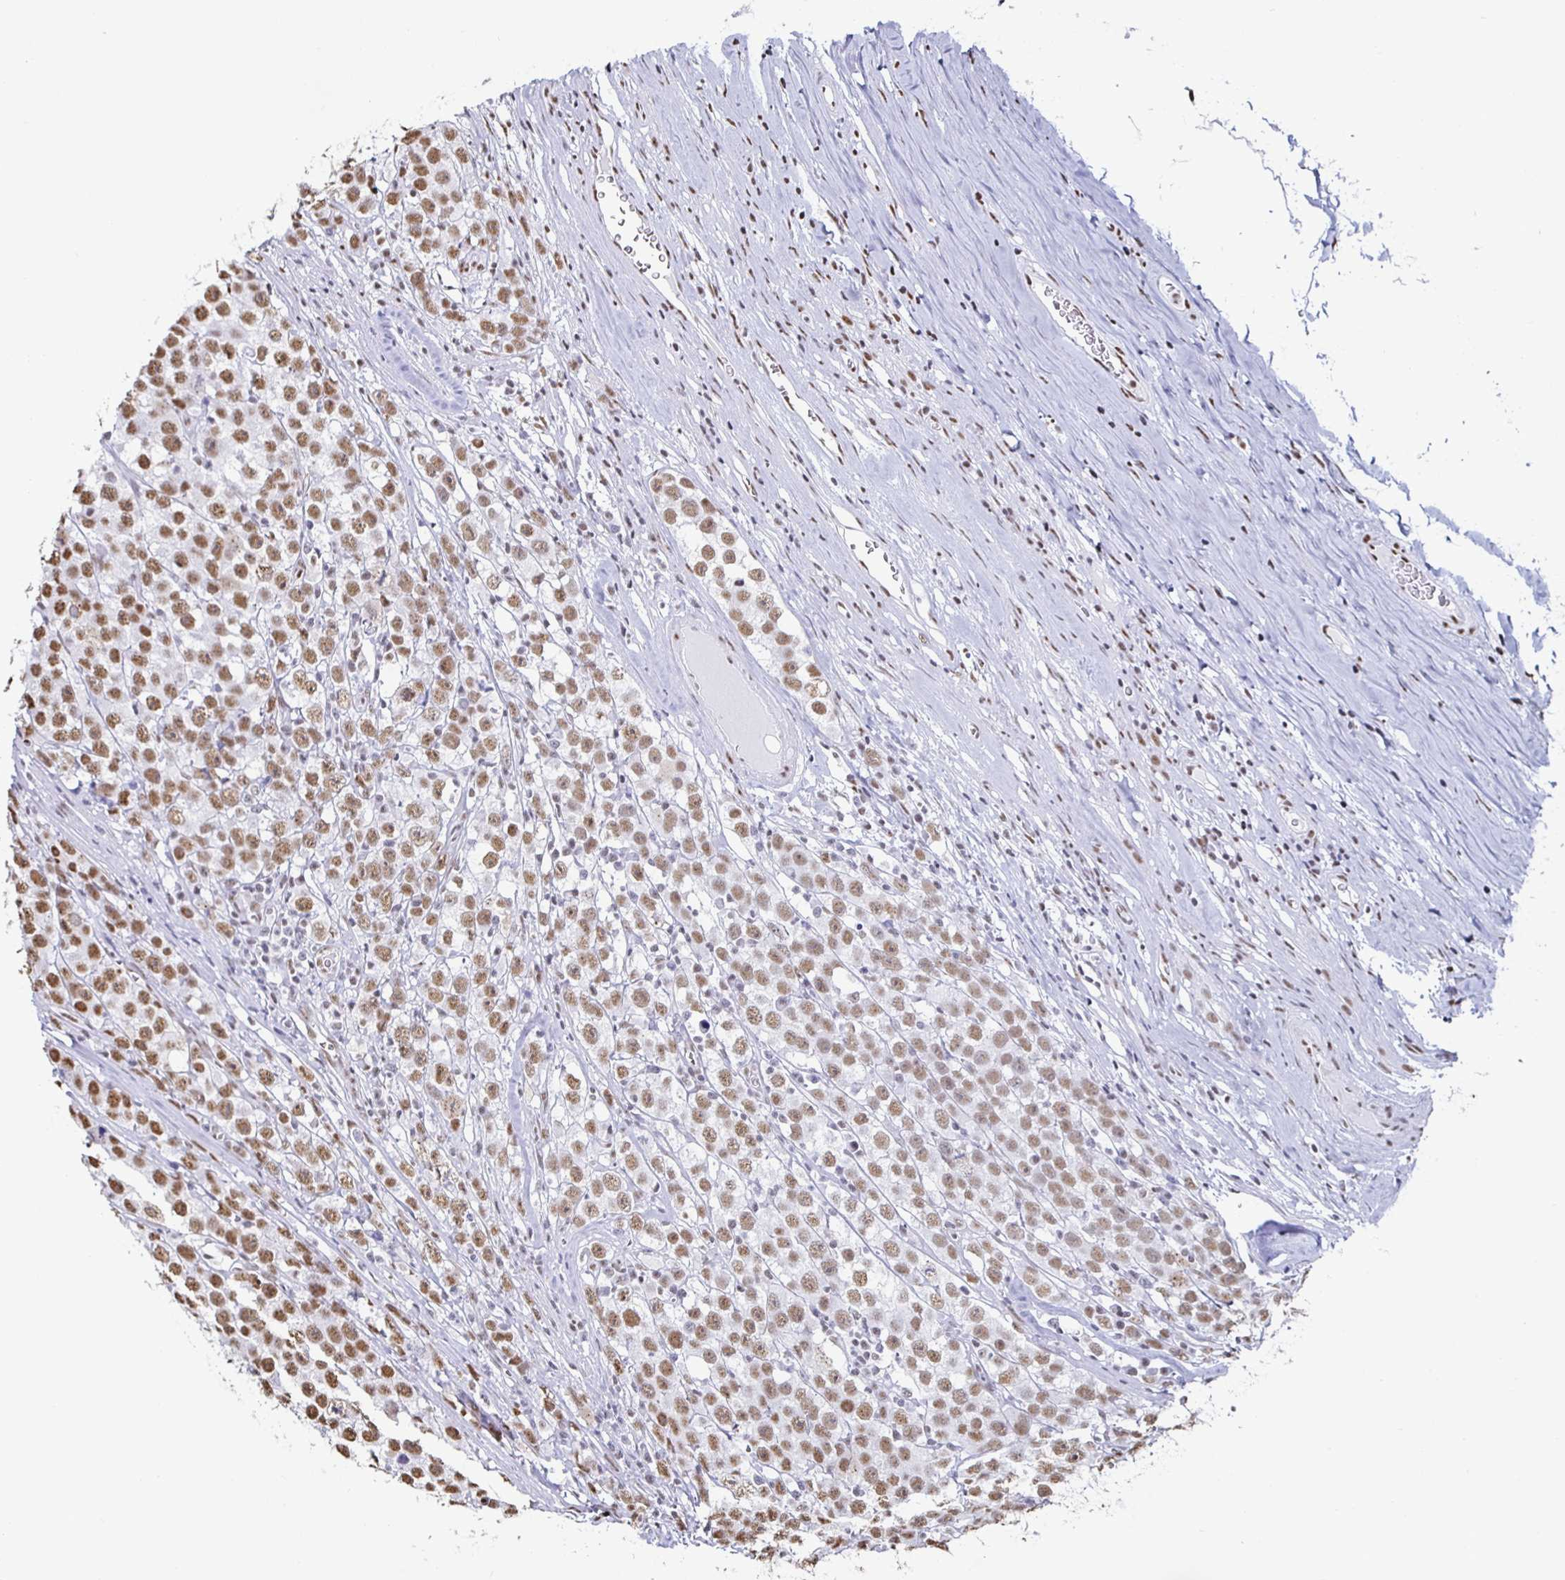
{"staining": {"intensity": "moderate", "quantity": "25%-75%", "location": "nuclear"}, "tissue": "testis cancer", "cell_type": "Tumor cells", "image_type": "cancer", "snomed": [{"axis": "morphology", "description": "Seminoma, NOS"}, {"axis": "morphology", "description": "Carcinoma, Embryonal, NOS"}, {"axis": "topography", "description": "Testis"}], "caption": "Brown immunohistochemical staining in testis seminoma displays moderate nuclear staining in about 25%-75% of tumor cells.", "gene": "DDX39B", "patient": {"sex": "male", "age": 52}}